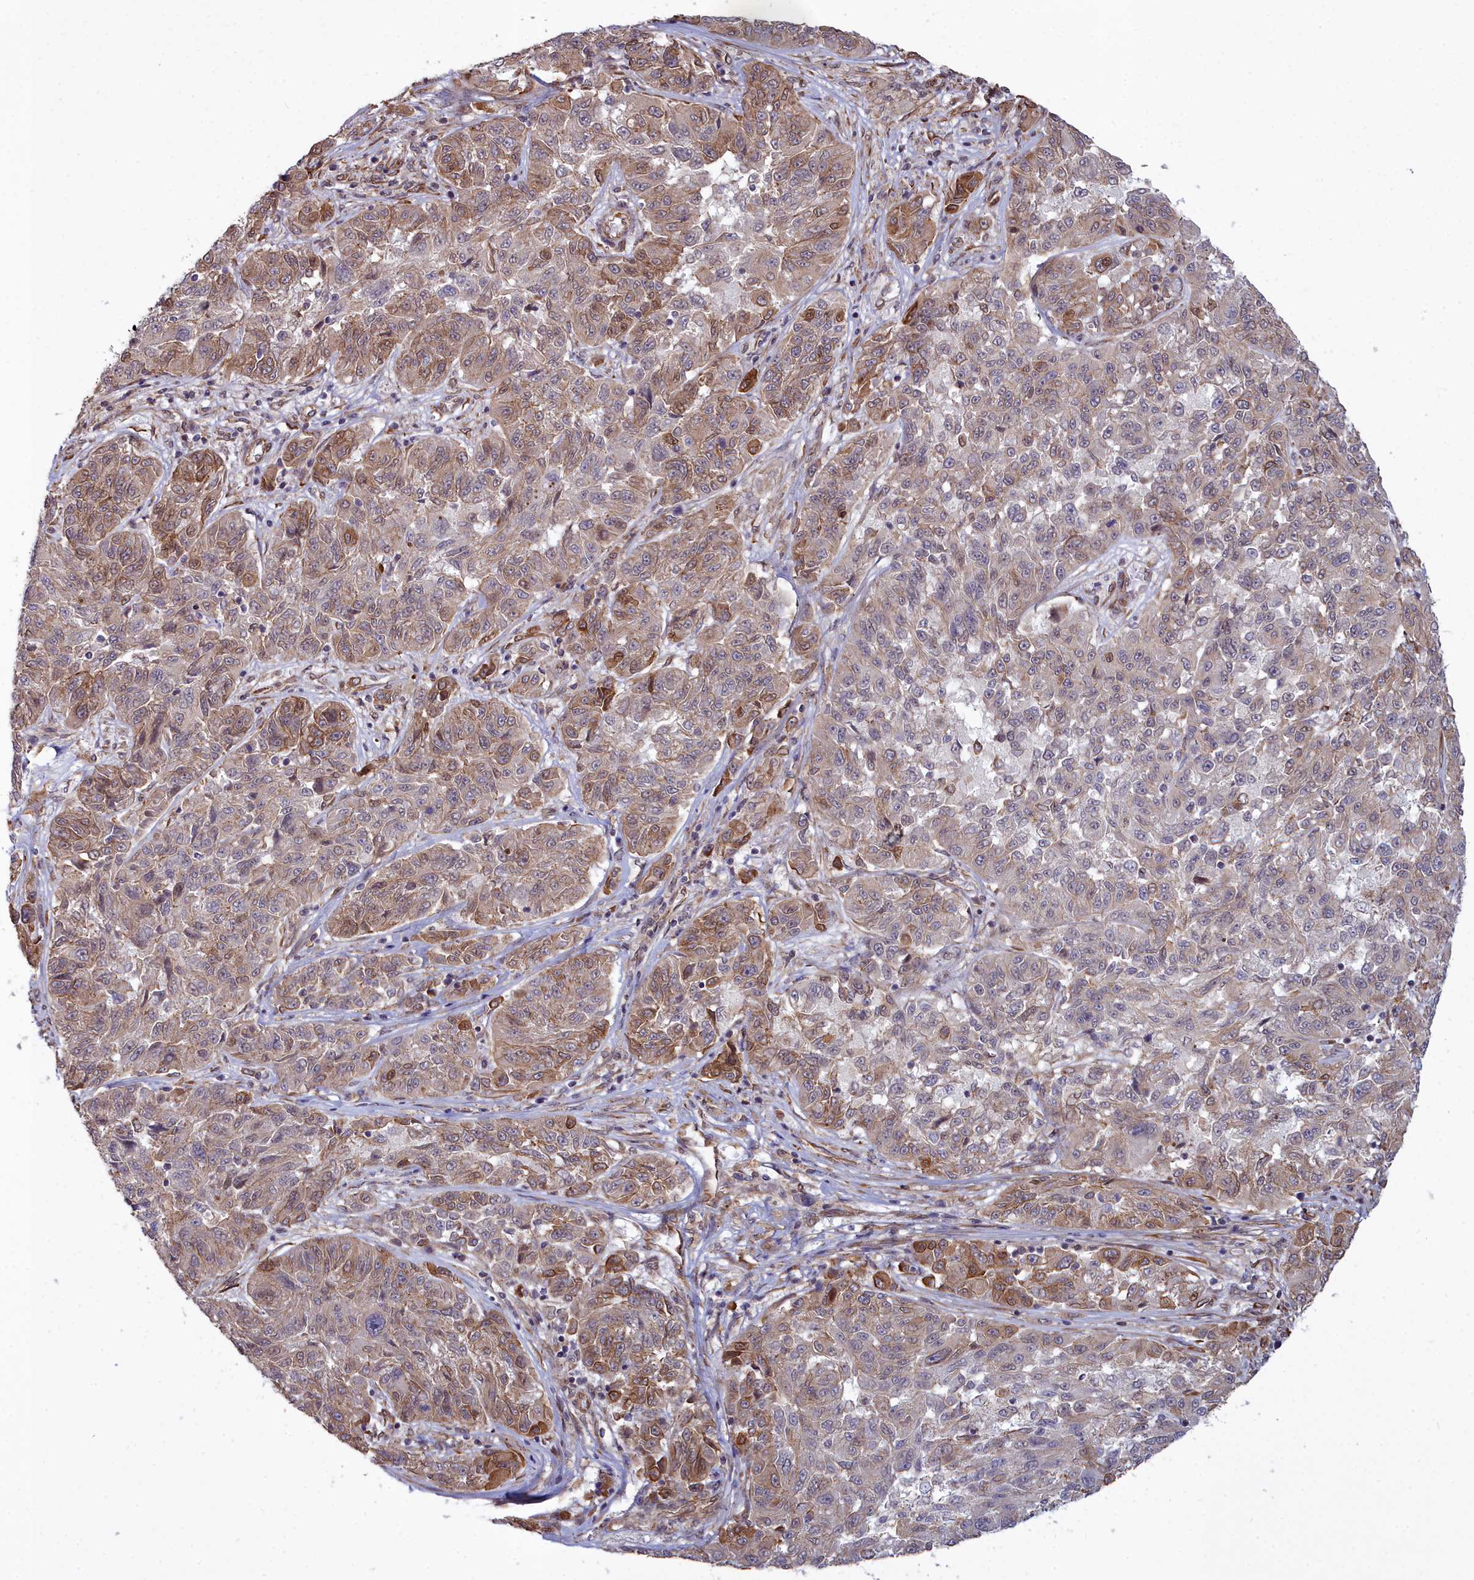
{"staining": {"intensity": "moderate", "quantity": "<25%", "location": "cytoplasmic/membranous,nuclear"}, "tissue": "melanoma", "cell_type": "Tumor cells", "image_type": "cancer", "snomed": [{"axis": "morphology", "description": "Malignant melanoma, NOS"}, {"axis": "topography", "description": "Skin"}], "caption": "The image demonstrates a brown stain indicating the presence of a protein in the cytoplasmic/membranous and nuclear of tumor cells in malignant melanoma. (IHC, brightfield microscopy, high magnification).", "gene": "YJU2", "patient": {"sex": "male", "age": 53}}